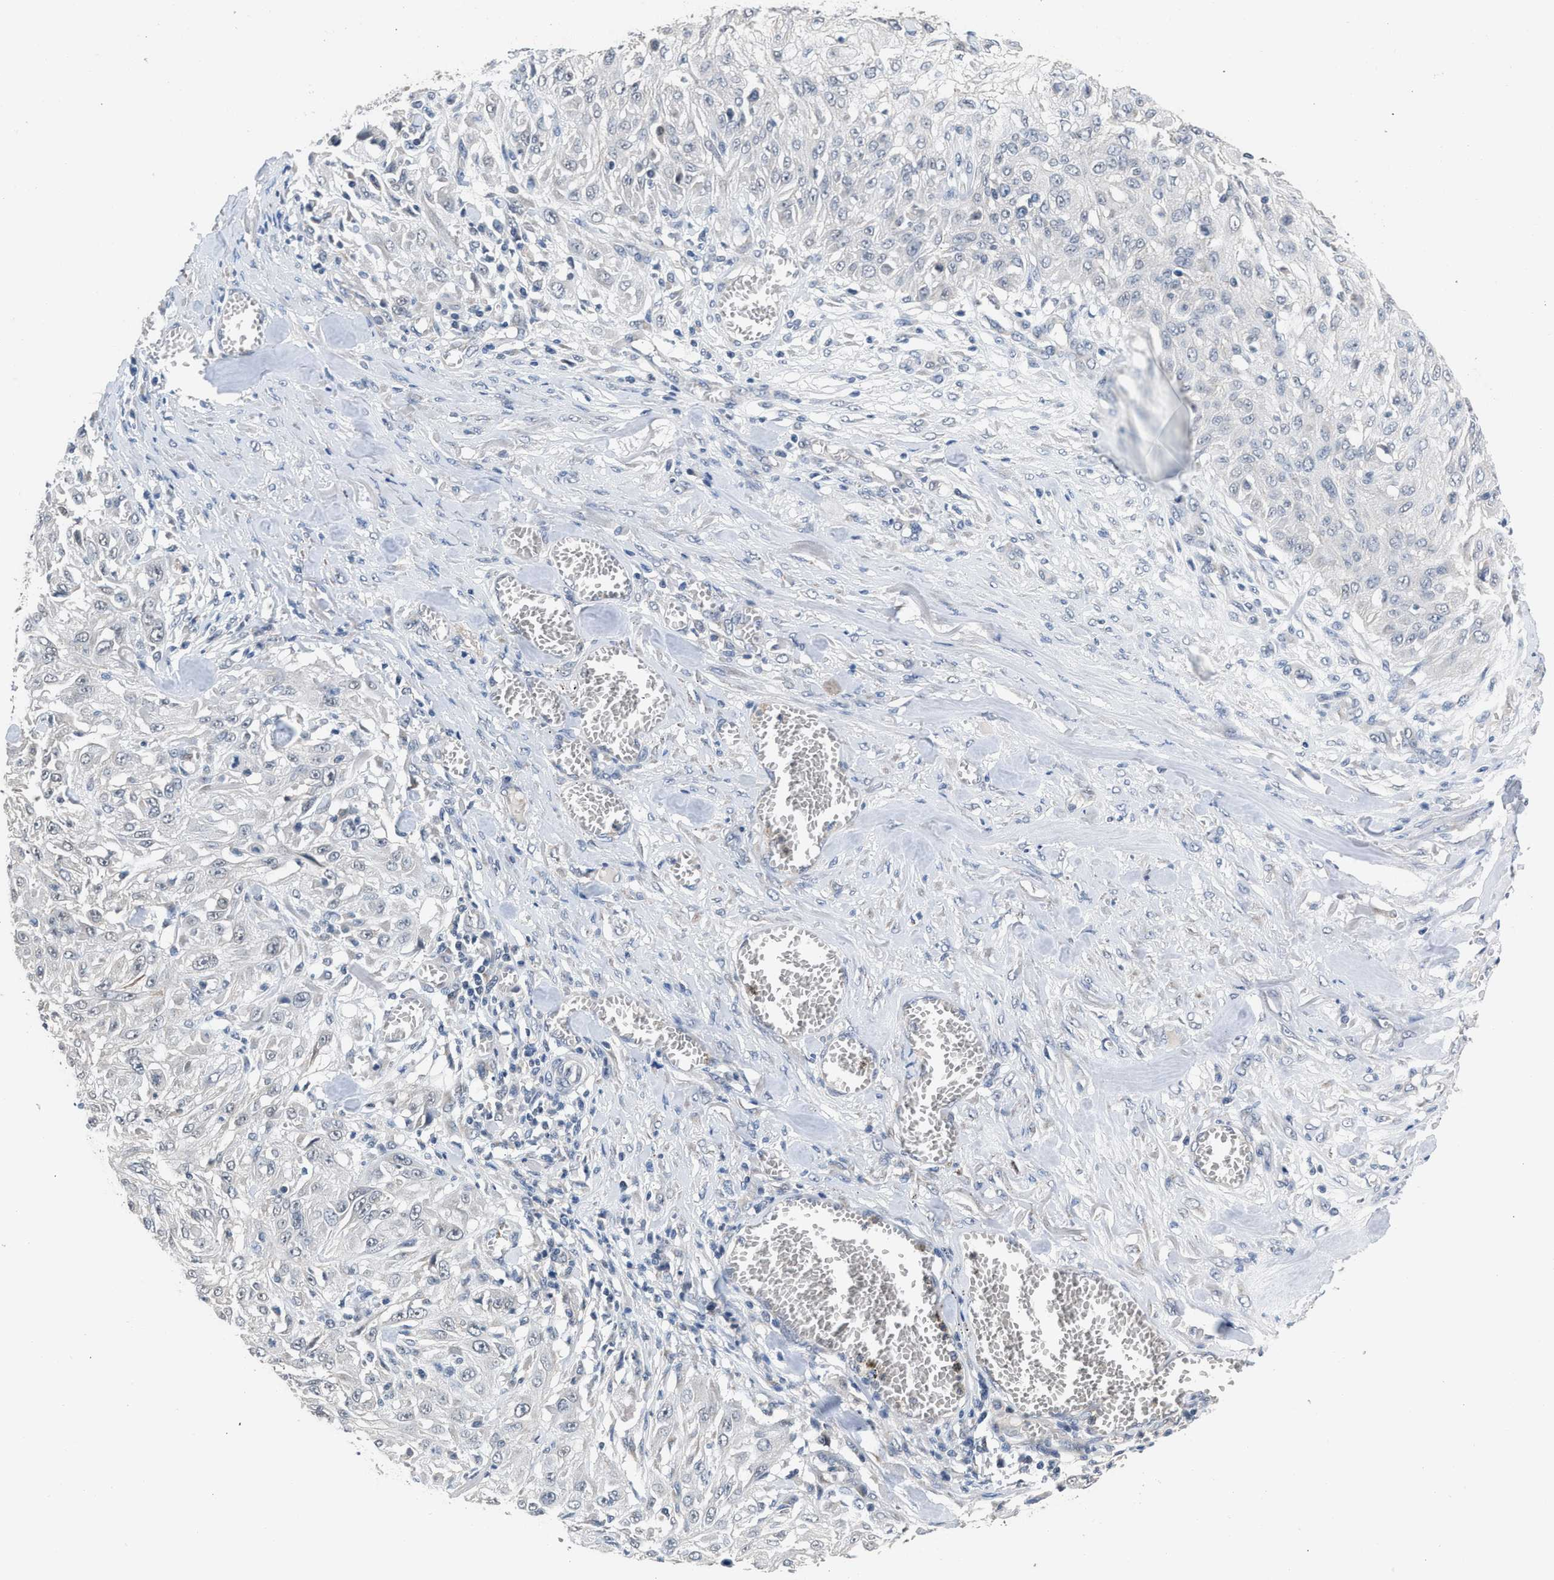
{"staining": {"intensity": "negative", "quantity": "none", "location": "none"}, "tissue": "skin cancer", "cell_type": "Tumor cells", "image_type": "cancer", "snomed": [{"axis": "morphology", "description": "Squamous cell carcinoma, NOS"}, {"axis": "morphology", "description": "Squamous cell carcinoma, metastatic, NOS"}, {"axis": "topography", "description": "Skin"}, {"axis": "topography", "description": "Lymph node"}], "caption": "High power microscopy histopathology image of an immunohistochemistry photomicrograph of skin metastatic squamous cell carcinoma, revealing no significant staining in tumor cells.", "gene": "CSF3R", "patient": {"sex": "male", "age": 75}}